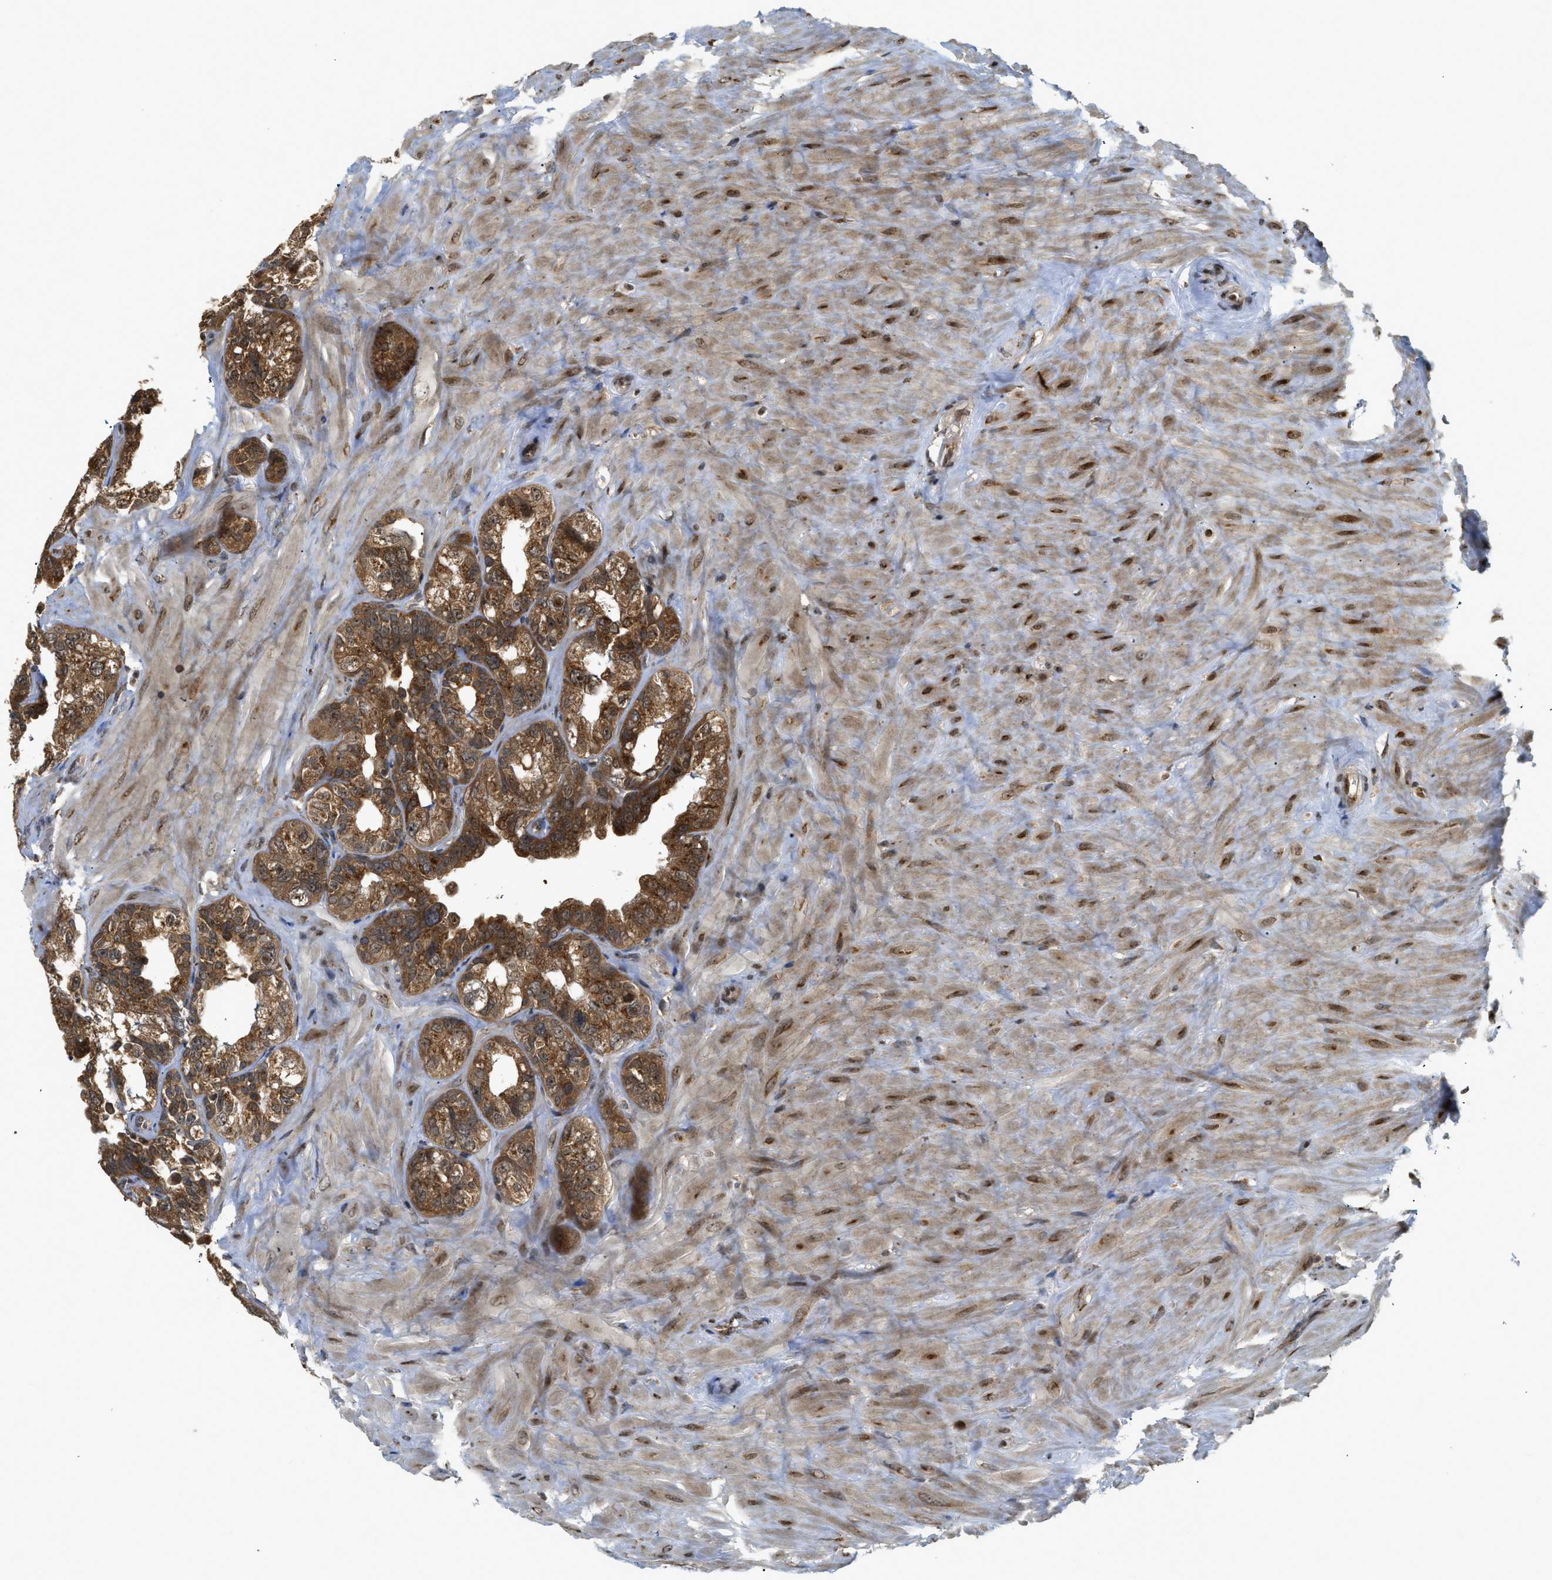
{"staining": {"intensity": "moderate", "quantity": ">75%", "location": "cytoplasmic/membranous,nuclear"}, "tissue": "seminal vesicle", "cell_type": "Glandular cells", "image_type": "normal", "snomed": [{"axis": "morphology", "description": "Normal tissue, NOS"}, {"axis": "topography", "description": "Seminal veicle"}], "caption": "Moderate cytoplasmic/membranous,nuclear expression is identified in about >75% of glandular cells in unremarkable seminal vesicle.", "gene": "TACC1", "patient": {"sex": "male", "age": 68}}